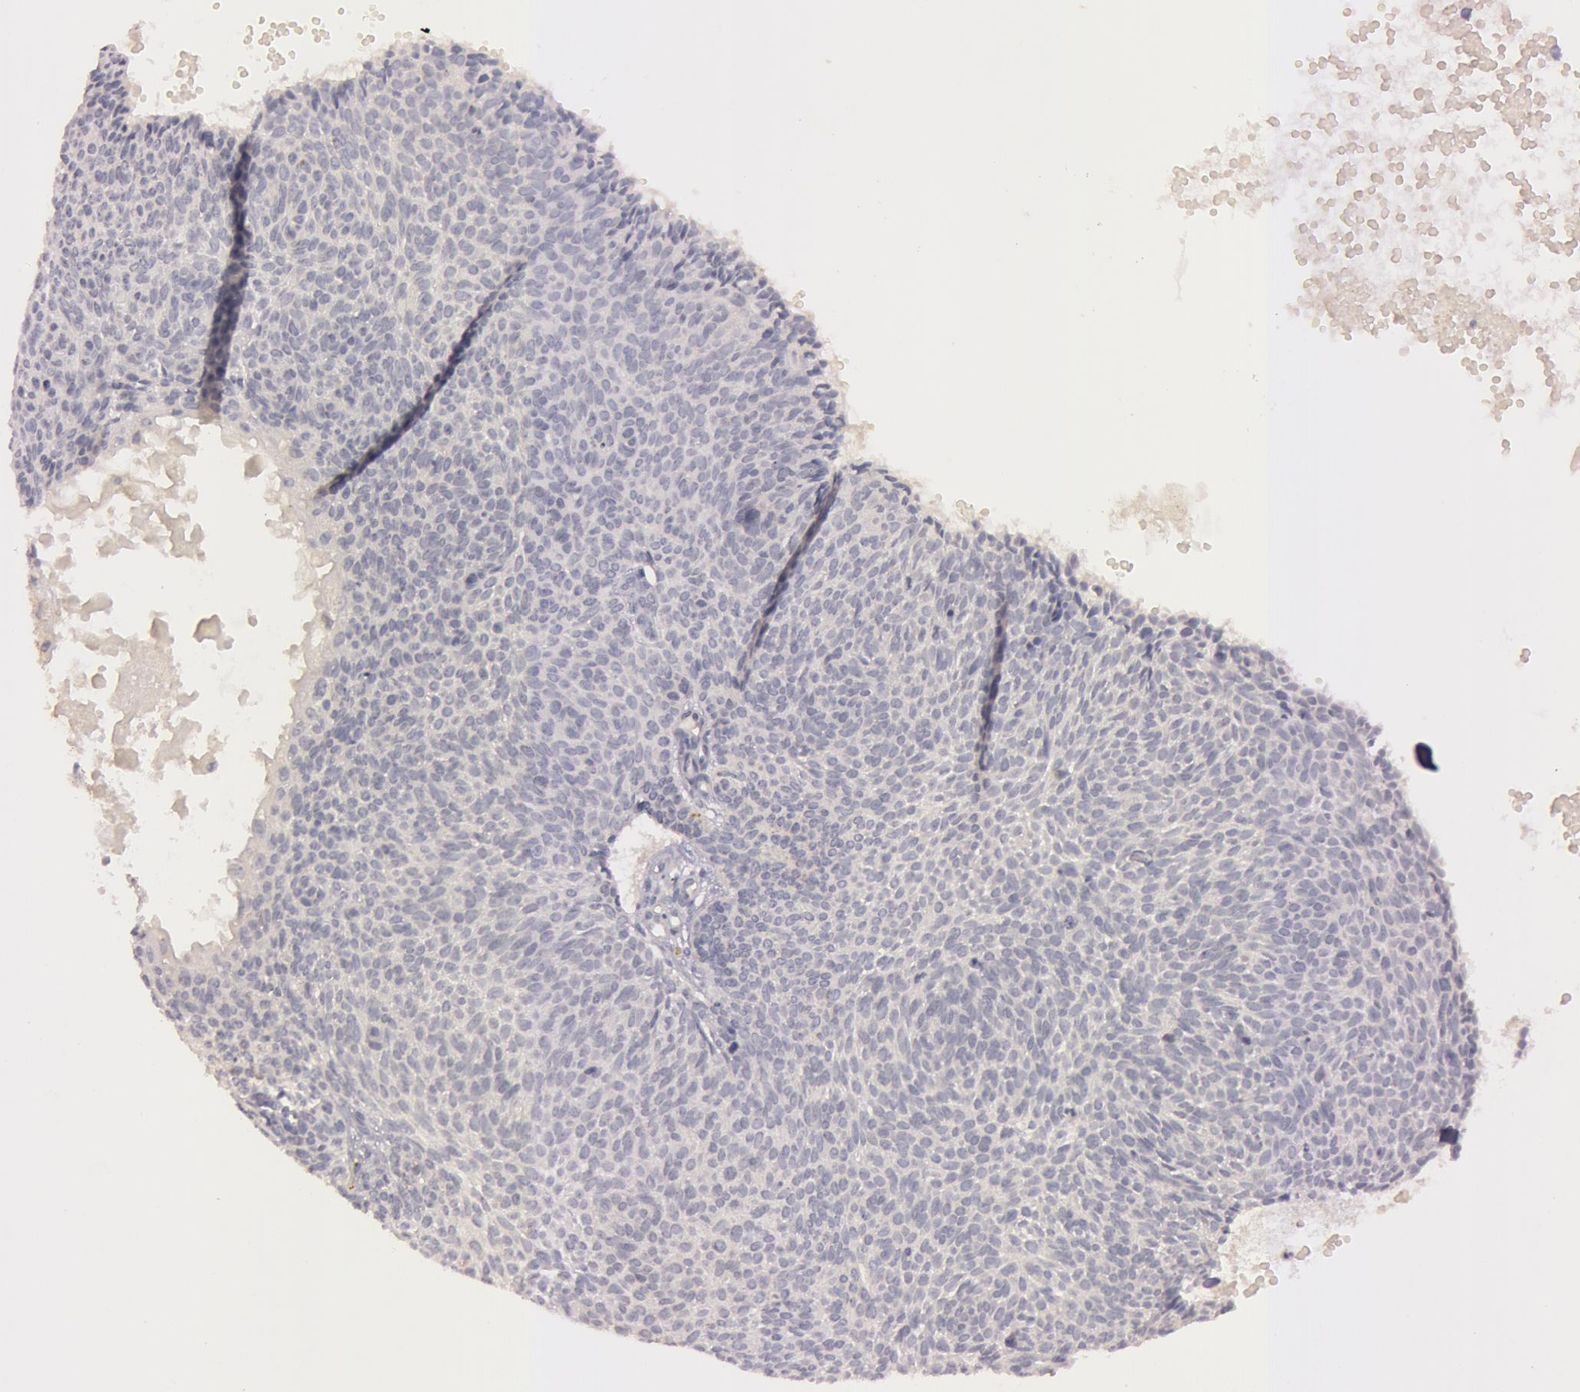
{"staining": {"intensity": "negative", "quantity": "none", "location": "none"}, "tissue": "skin cancer", "cell_type": "Tumor cells", "image_type": "cancer", "snomed": [{"axis": "morphology", "description": "Basal cell carcinoma"}, {"axis": "topography", "description": "Skin"}], "caption": "DAB immunohistochemical staining of human skin cancer displays no significant expression in tumor cells.", "gene": "MXRA5", "patient": {"sex": "male", "age": 84}}